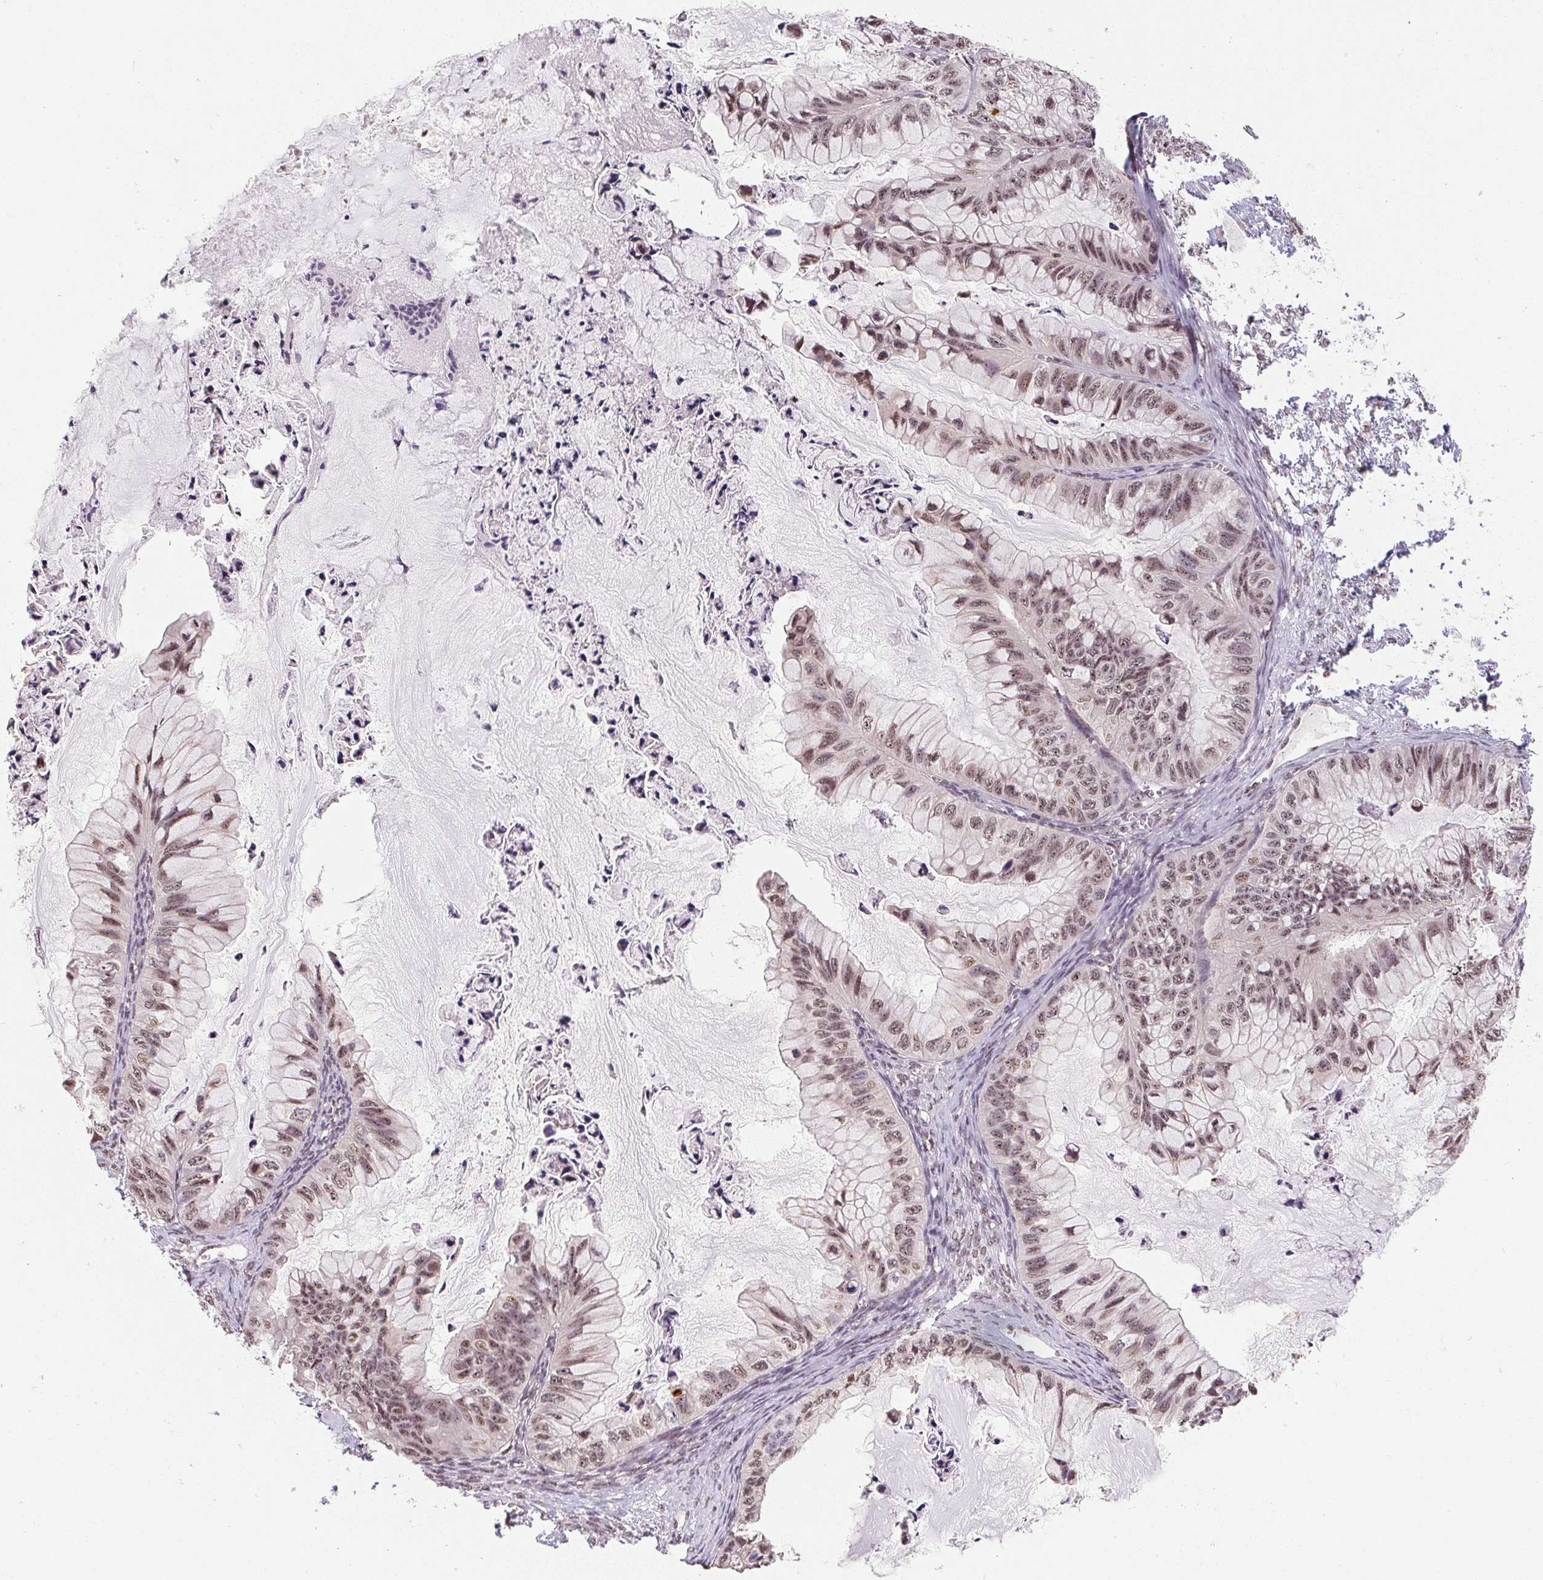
{"staining": {"intensity": "moderate", "quantity": ">75%", "location": "nuclear"}, "tissue": "ovarian cancer", "cell_type": "Tumor cells", "image_type": "cancer", "snomed": [{"axis": "morphology", "description": "Cystadenocarcinoma, mucinous, NOS"}, {"axis": "topography", "description": "Ovary"}], "caption": "A brown stain shows moderate nuclear staining of a protein in human mucinous cystadenocarcinoma (ovarian) tumor cells.", "gene": "RNF181", "patient": {"sex": "female", "age": 72}}